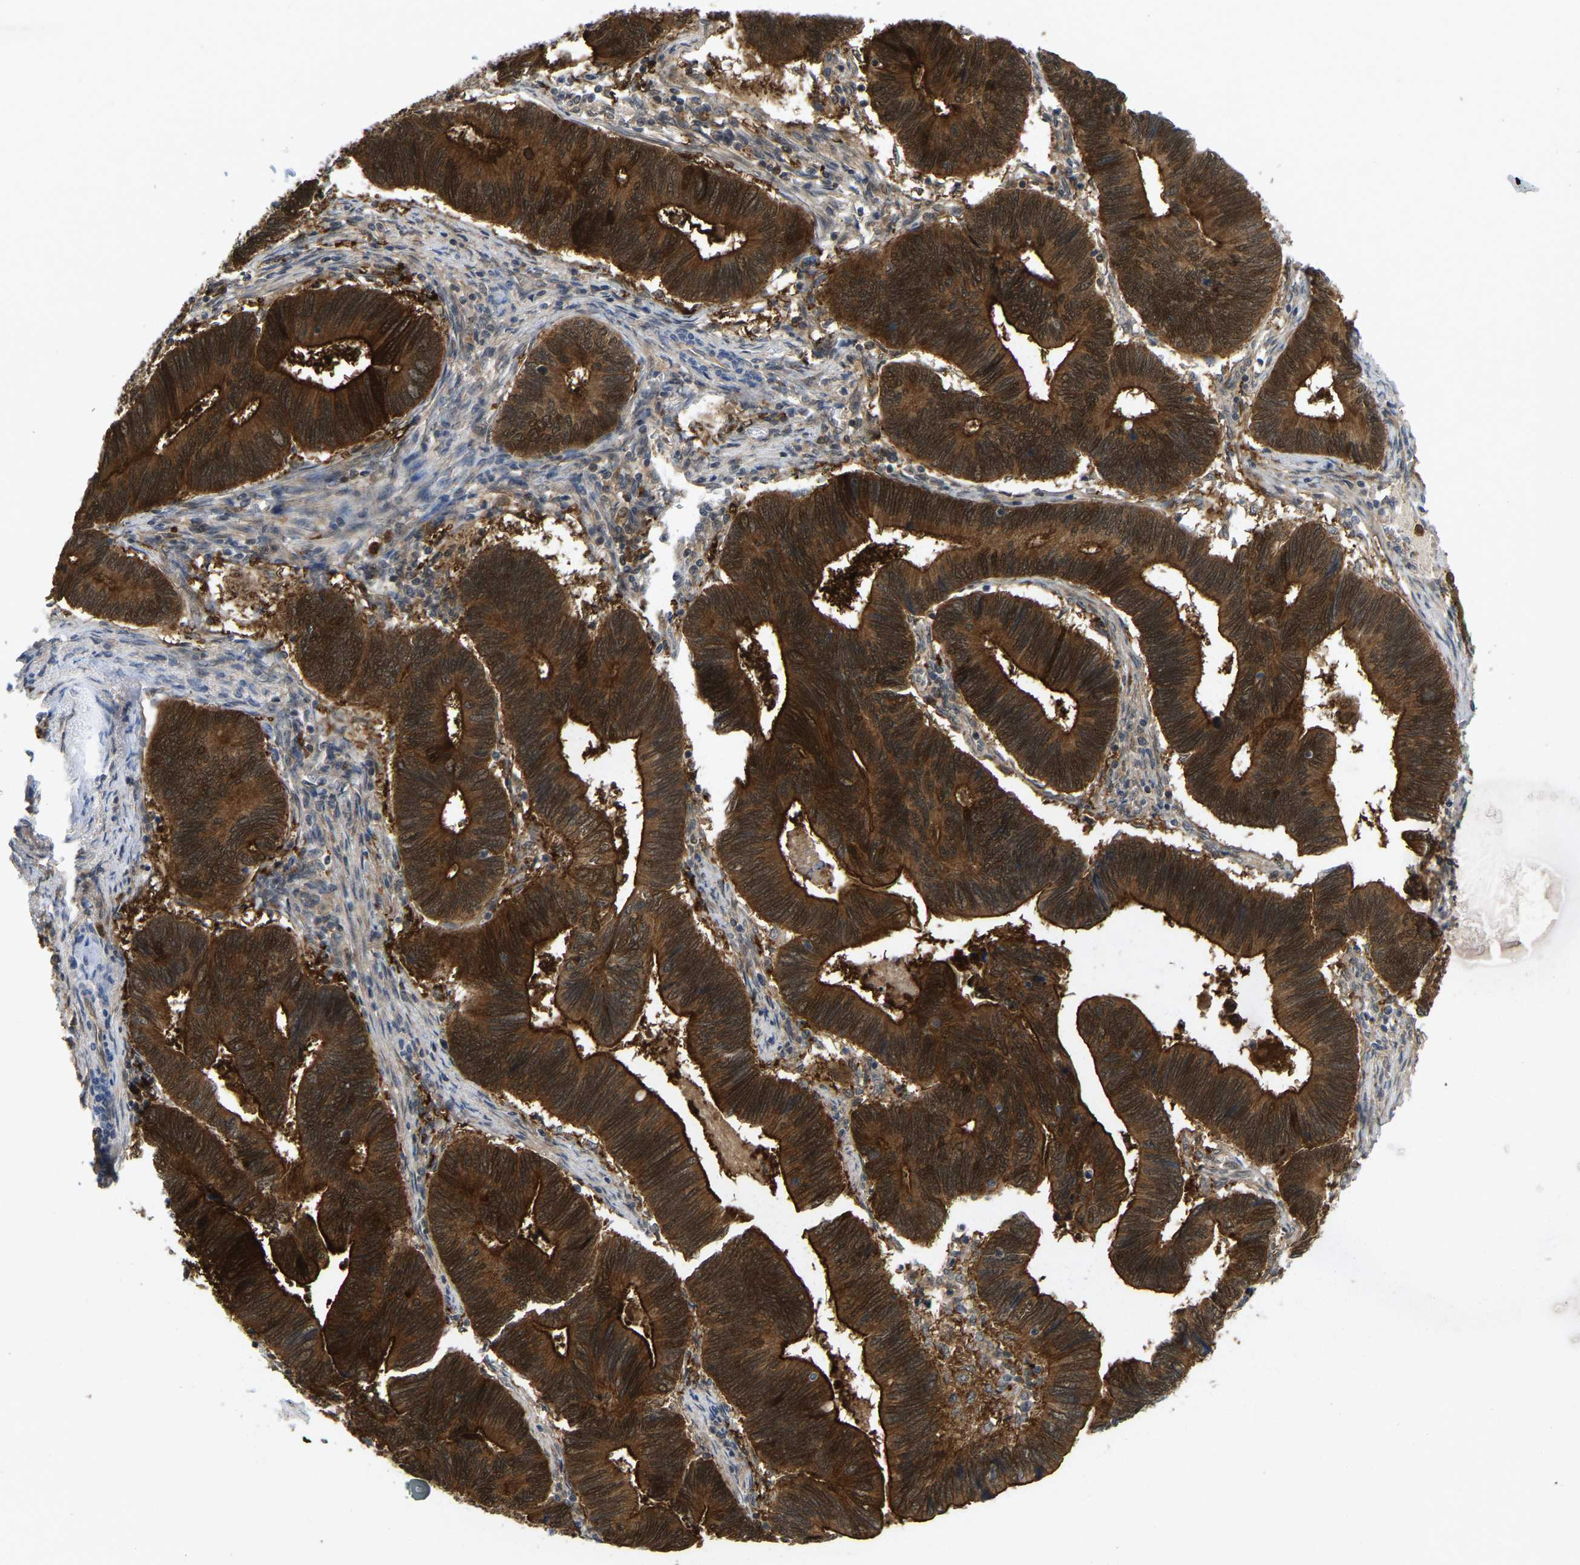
{"staining": {"intensity": "strong", "quantity": ">75%", "location": "cytoplasmic/membranous"}, "tissue": "pancreatic cancer", "cell_type": "Tumor cells", "image_type": "cancer", "snomed": [{"axis": "morphology", "description": "Adenocarcinoma, NOS"}, {"axis": "topography", "description": "Pancreas"}], "caption": "A high-resolution image shows immunohistochemistry staining of pancreatic cancer, which exhibits strong cytoplasmic/membranous expression in about >75% of tumor cells. The protein of interest is stained brown, and the nuclei are stained in blue (DAB IHC with brightfield microscopy, high magnification).", "gene": "SERPINB5", "patient": {"sex": "female", "age": 70}}